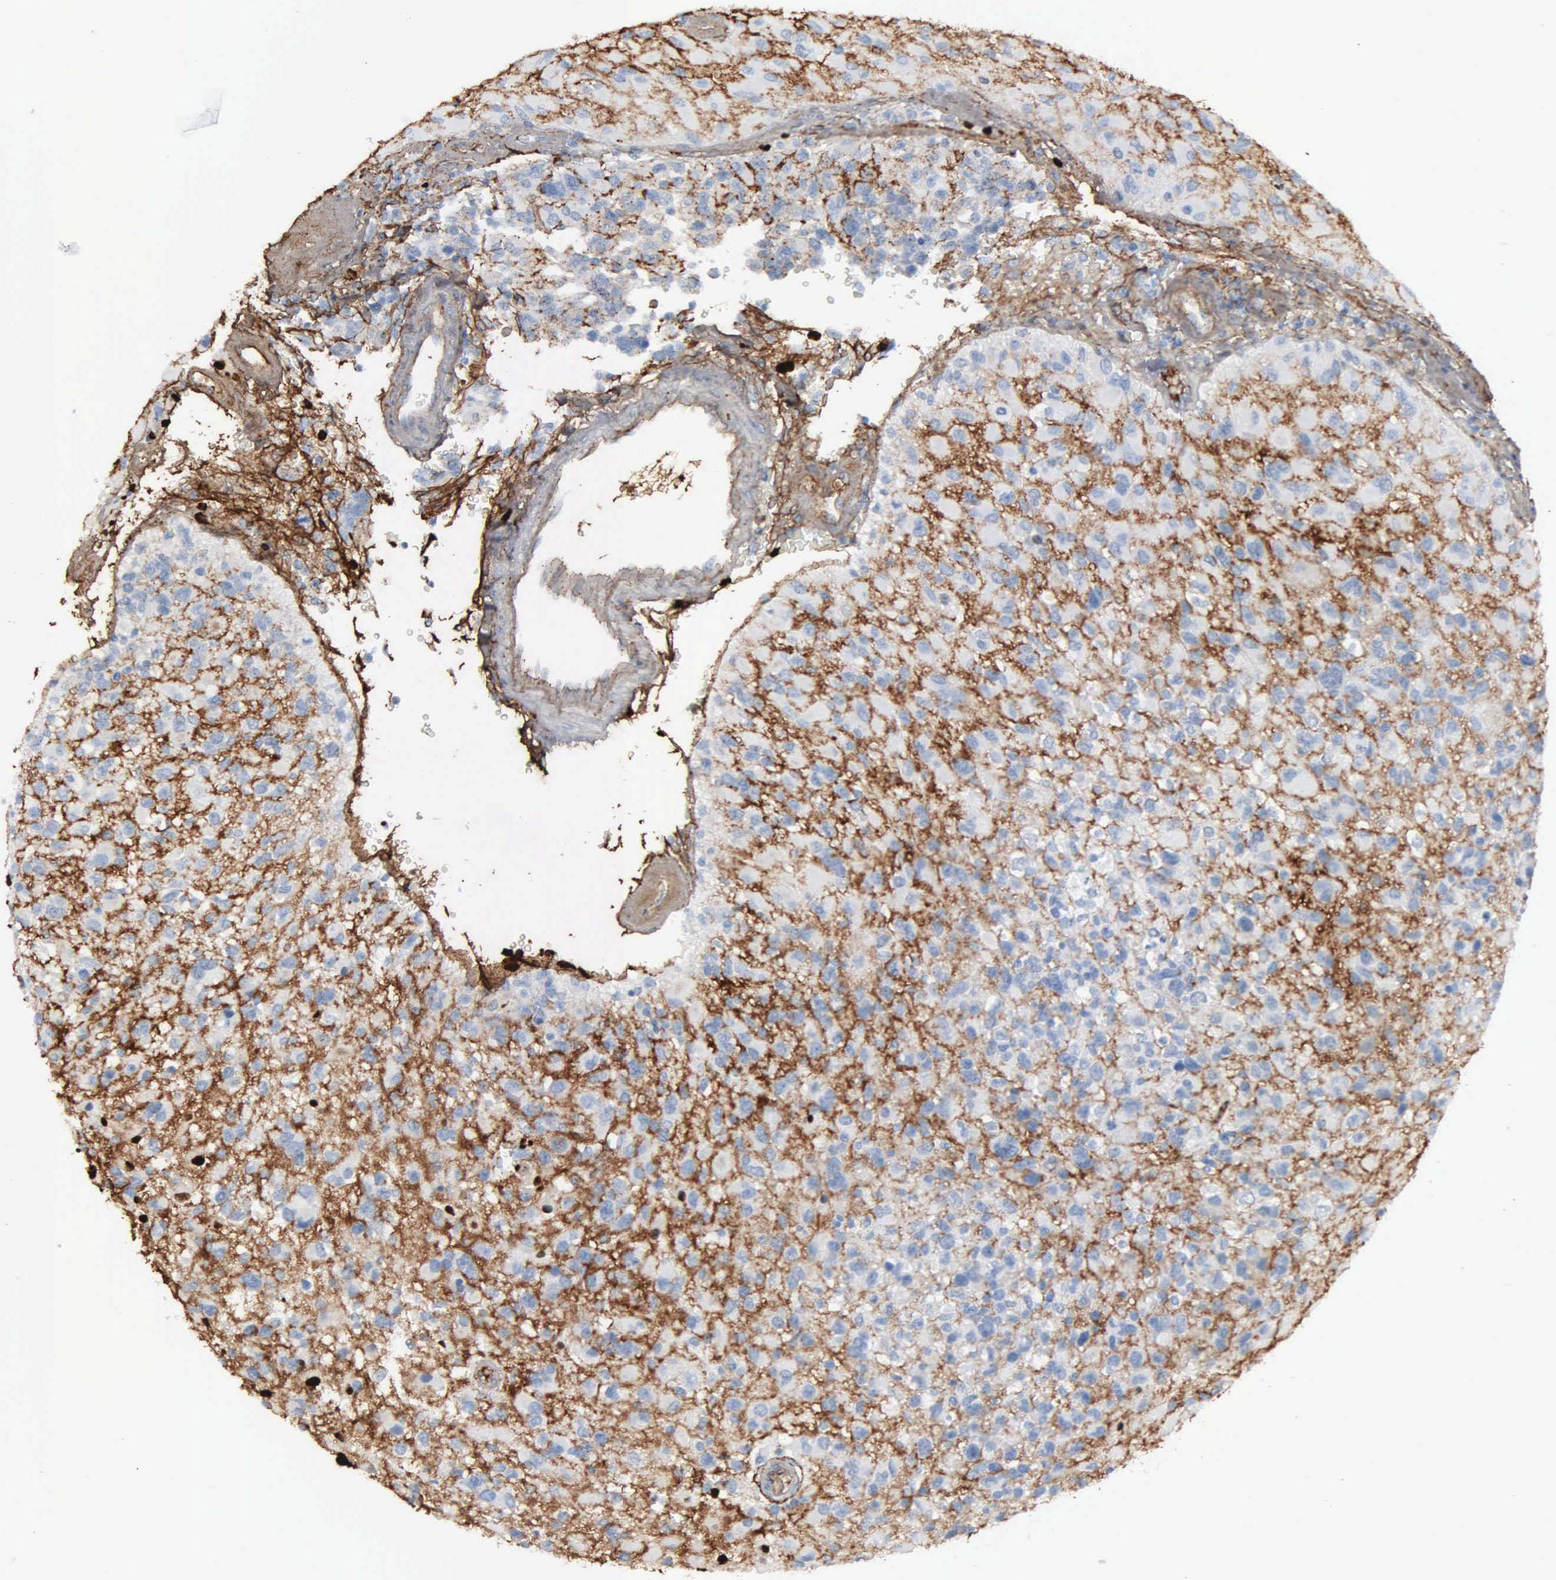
{"staining": {"intensity": "negative", "quantity": "none", "location": "none"}, "tissue": "glioma", "cell_type": "Tumor cells", "image_type": "cancer", "snomed": [{"axis": "morphology", "description": "Glioma, malignant, High grade"}, {"axis": "topography", "description": "Brain"}], "caption": "IHC of human glioma exhibits no positivity in tumor cells.", "gene": "FN1", "patient": {"sex": "male", "age": 69}}